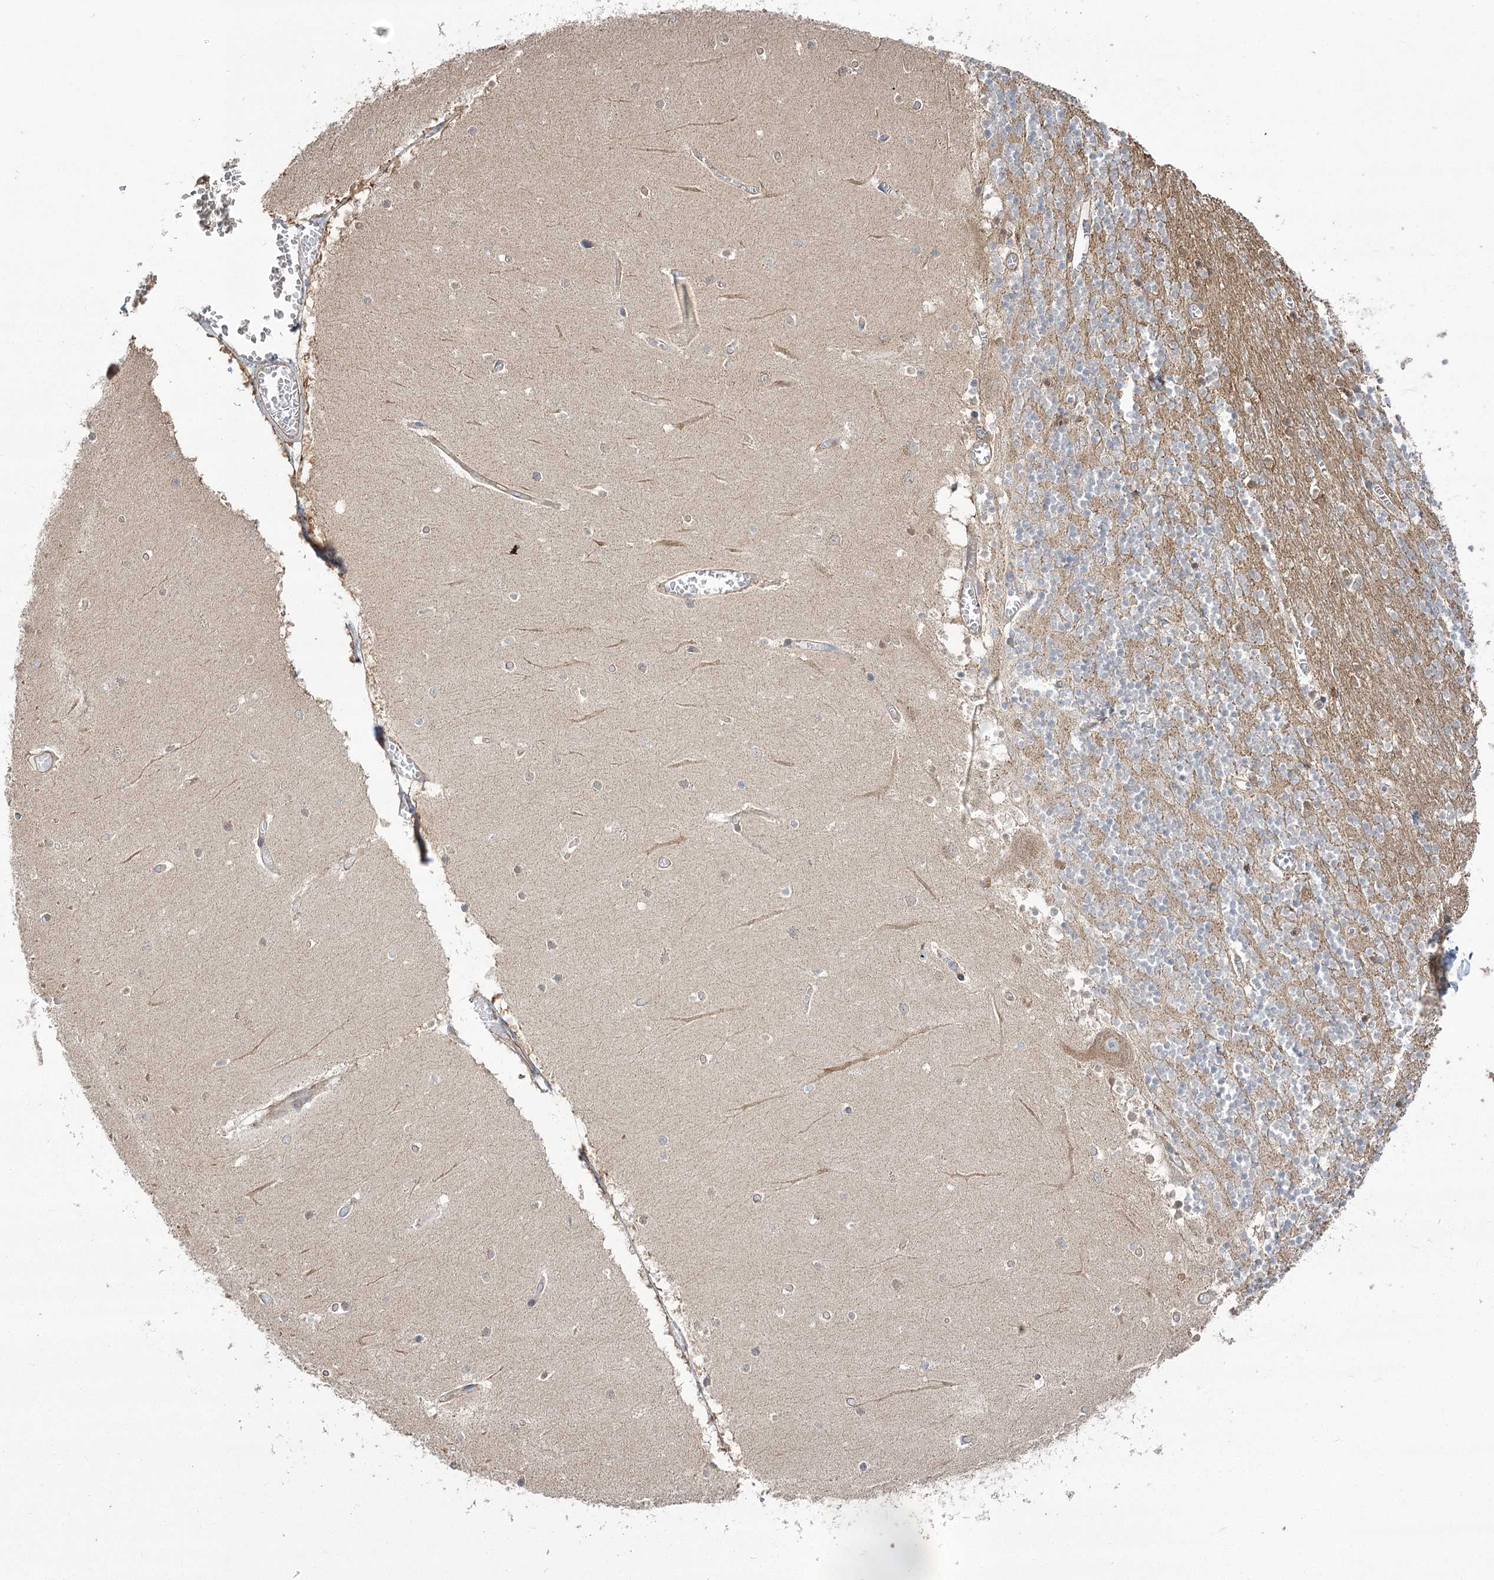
{"staining": {"intensity": "moderate", "quantity": ">75%", "location": "cytoplasmic/membranous"}, "tissue": "cerebellum", "cell_type": "Cells in granular layer", "image_type": "normal", "snomed": [{"axis": "morphology", "description": "Normal tissue, NOS"}, {"axis": "topography", "description": "Cerebellum"}], "caption": "This image shows IHC staining of unremarkable human cerebellum, with medium moderate cytoplasmic/membranous positivity in about >75% of cells in granular layer.", "gene": "RMDN2", "patient": {"sex": "female", "age": 28}}